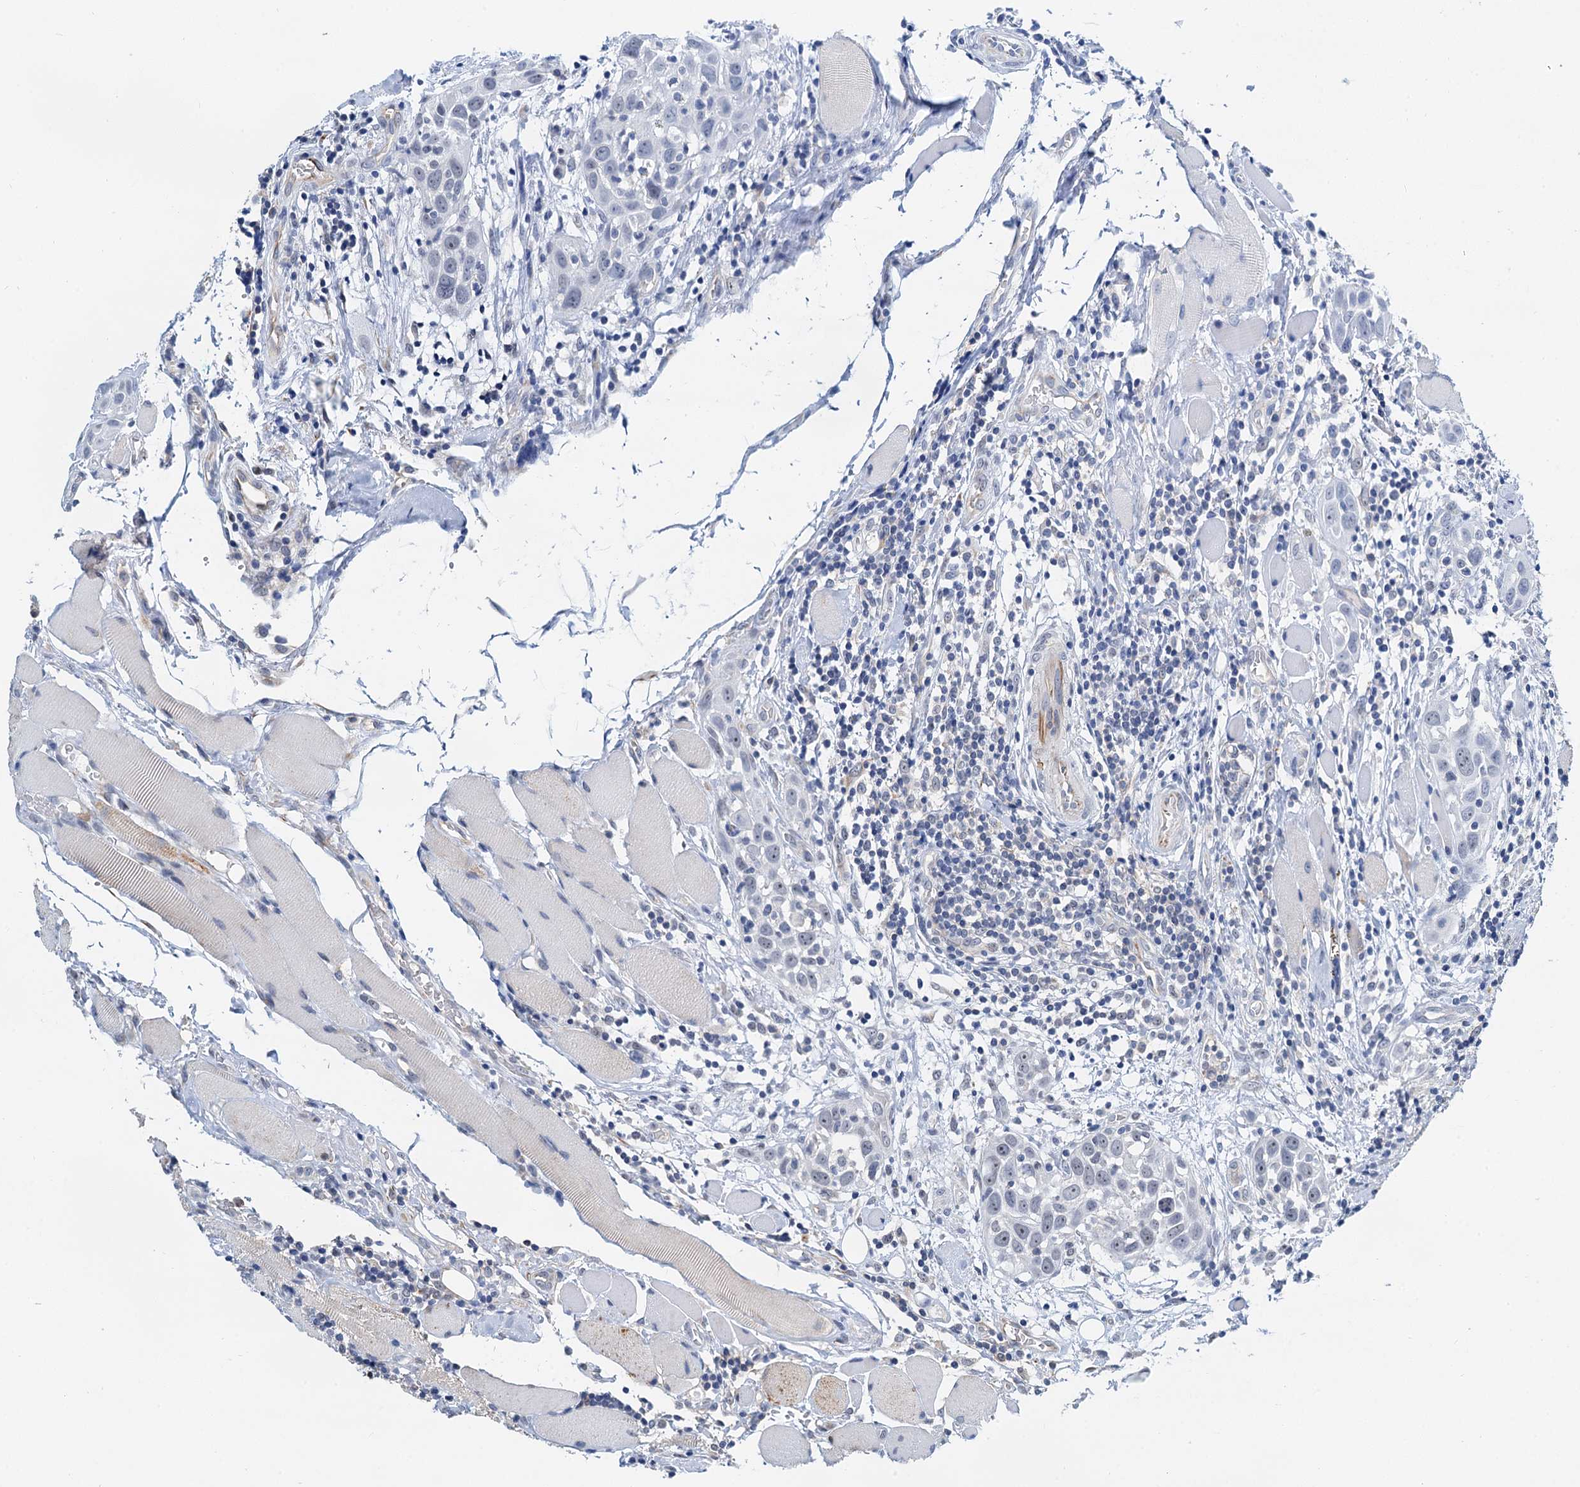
{"staining": {"intensity": "negative", "quantity": "none", "location": "none"}, "tissue": "head and neck cancer", "cell_type": "Tumor cells", "image_type": "cancer", "snomed": [{"axis": "morphology", "description": "Squamous cell carcinoma, NOS"}, {"axis": "topography", "description": "Oral tissue"}, {"axis": "topography", "description": "Head-Neck"}], "caption": "High power microscopy image of an IHC micrograph of head and neck squamous cell carcinoma, revealing no significant expression in tumor cells. (Stains: DAB immunohistochemistry (IHC) with hematoxylin counter stain, Microscopy: brightfield microscopy at high magnification).", "gene": "TMA16", "patient": {"sex": "female", "age": 50}}